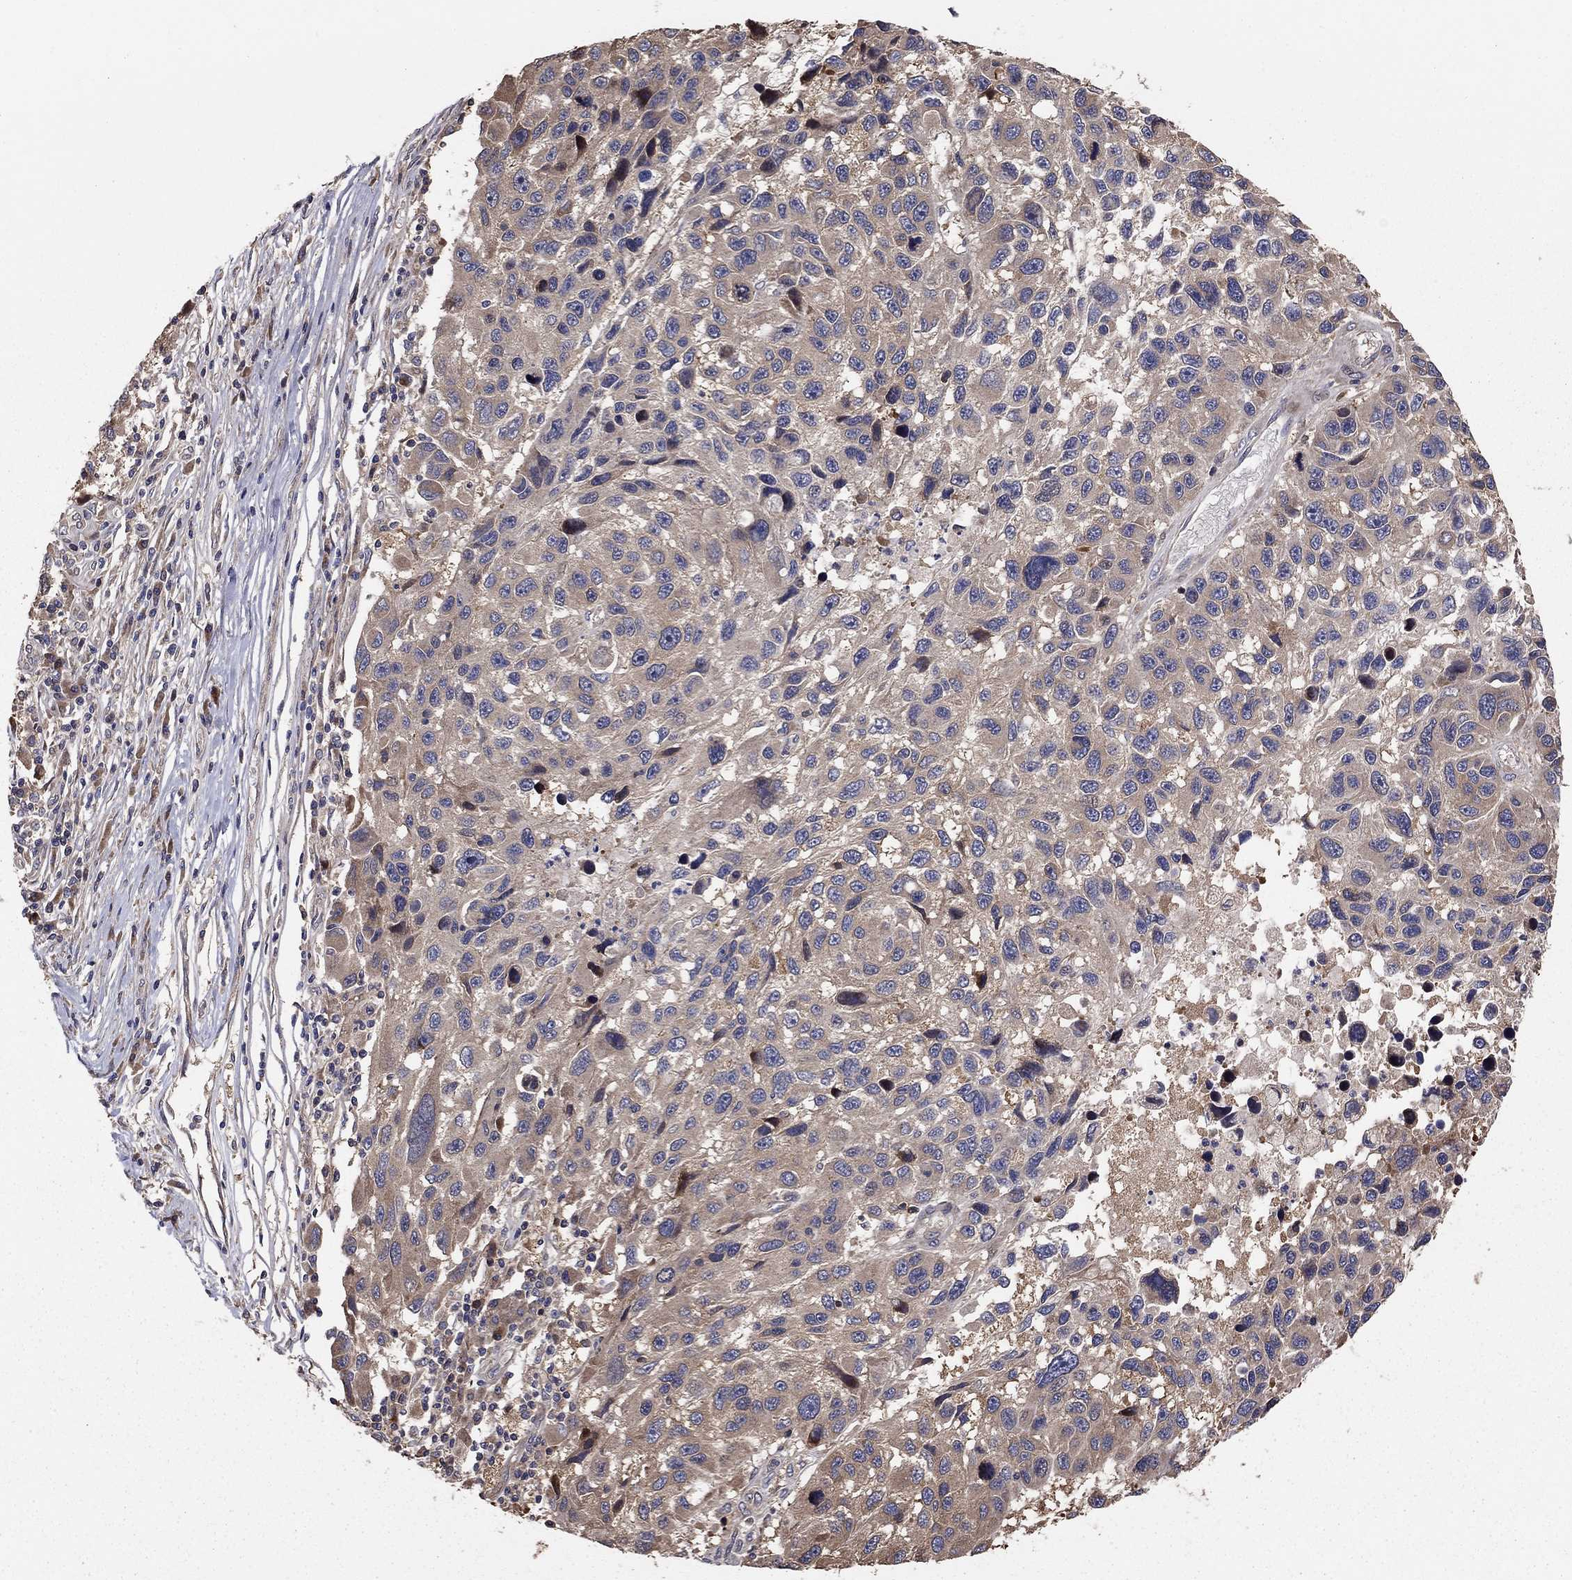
{"staining": {"intensity": "weak", "quantity": "25%-75%", "location": "cytoplasmic/membranous"}, "tissue": "melanoma", "cell_type": "Tumor cells", "image_type": "cancer", "snomed": [{"axis": "morphology", "description": "Malignant melanoma, NOS"}, {"axis": "topography", "description": "Skin"}], "caption": "A brown stain highlights weak cytoplasmic/membranous expression of a protein in malignant melanoma tumor cells. (DAB (3,3'-diaminobenzidine) IHC, brown staining for protein, blue staining for nuclei).", "gene": "BABAM2", "patient": {"sex": "male", "age": 53}}